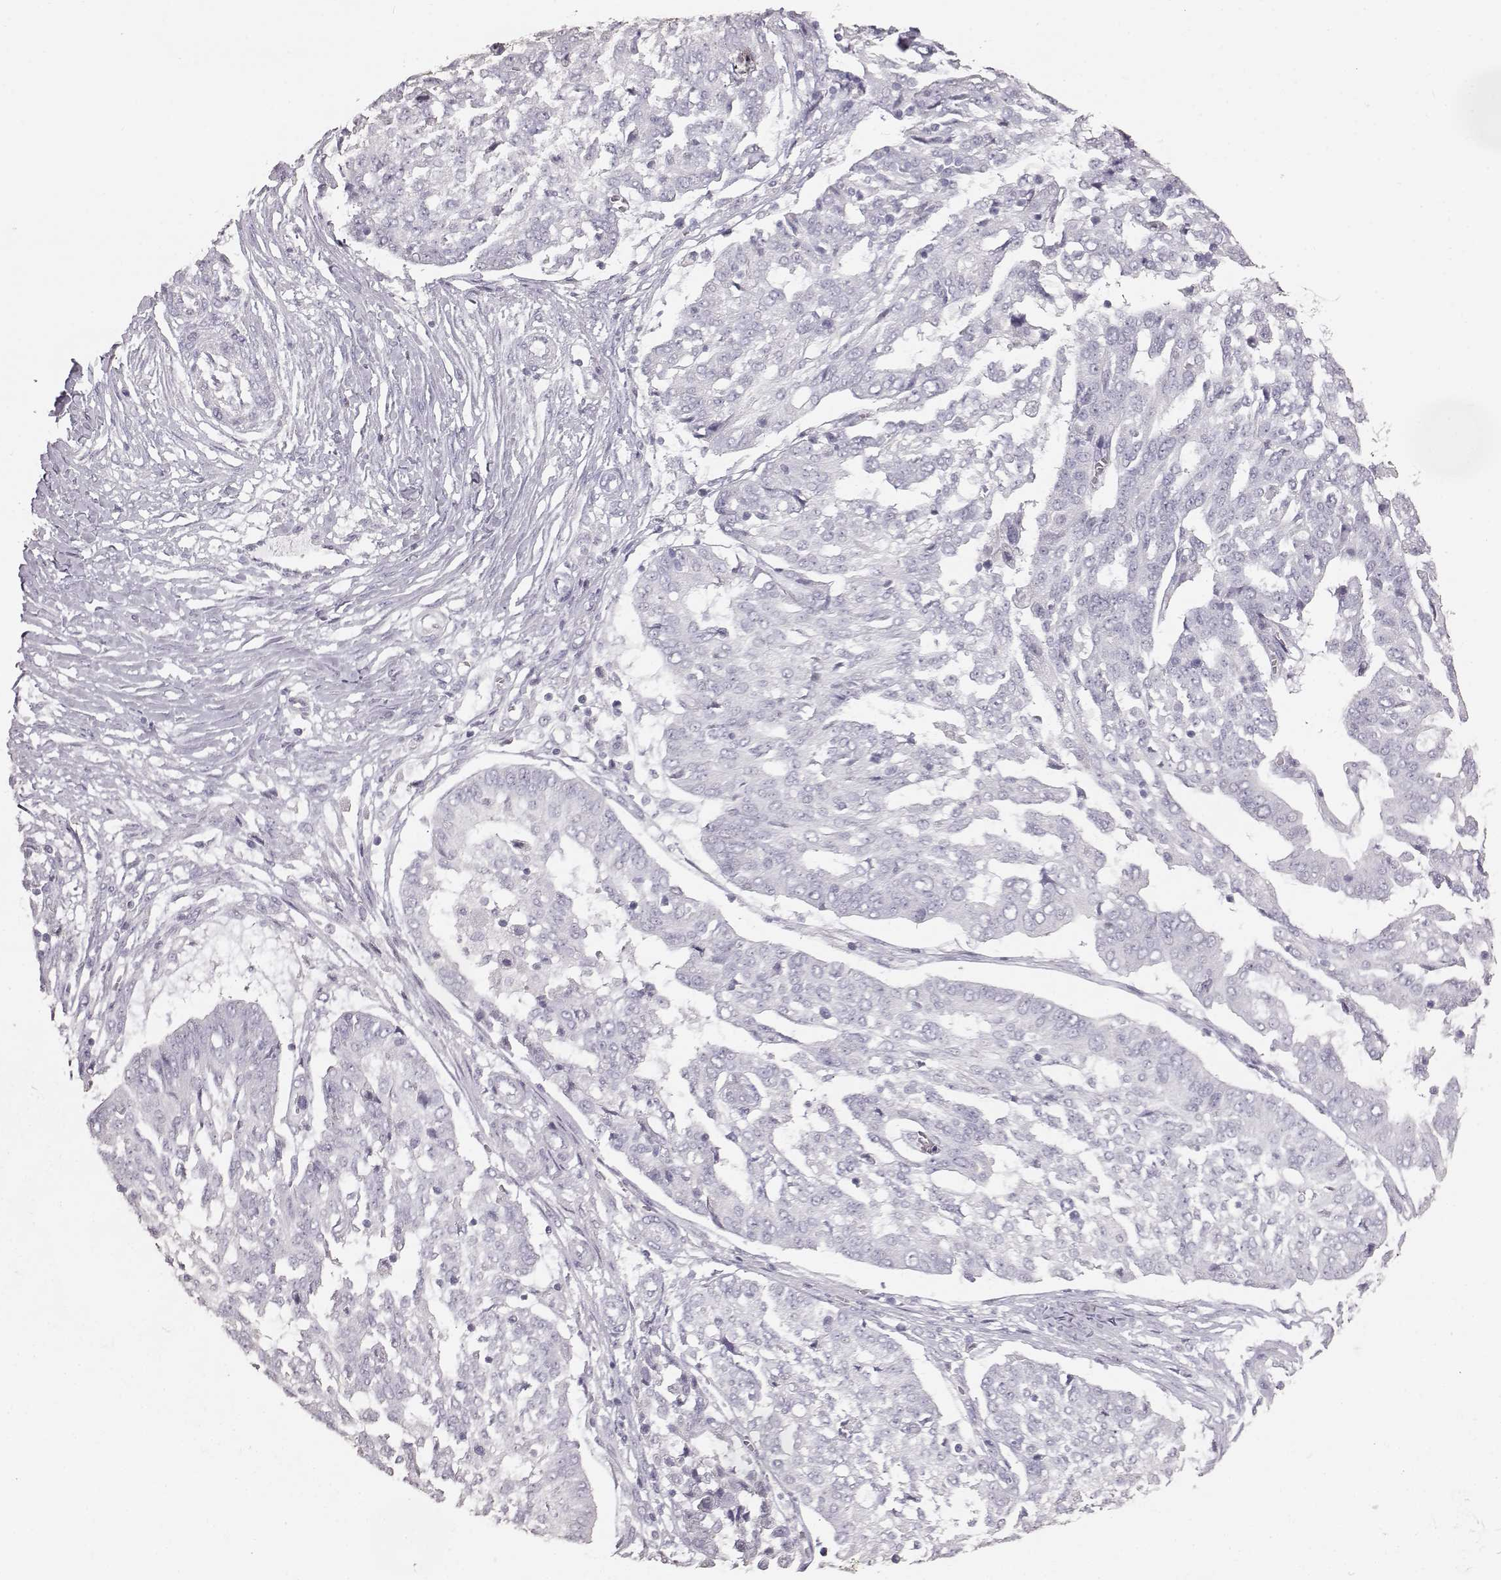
{"staining": {"intensity": "negative", "quantity": "none", "location": "none"}, "tissue": "ovarian cancer", "cell_type": "Tumor cells", "image_type": "cancer", "snomed": [{"axis": "morphology", "description": "Cystadenocarcinoma, serous, NOS"}, {"axis": "topography", "description": "Ovary"}], "caption": "High power microscopy photomicrograph of an immunohistochemistry (IHC) photomicrograph of ovarian cancer, revealing no significant positivity in tumor cells. (DAB (3,3'-diaminobenzidine) IHC visualized using brightfield microscopy, high magnification).", "gene": "KRT33A", "patient": {"sex": "female", "age": 67}}